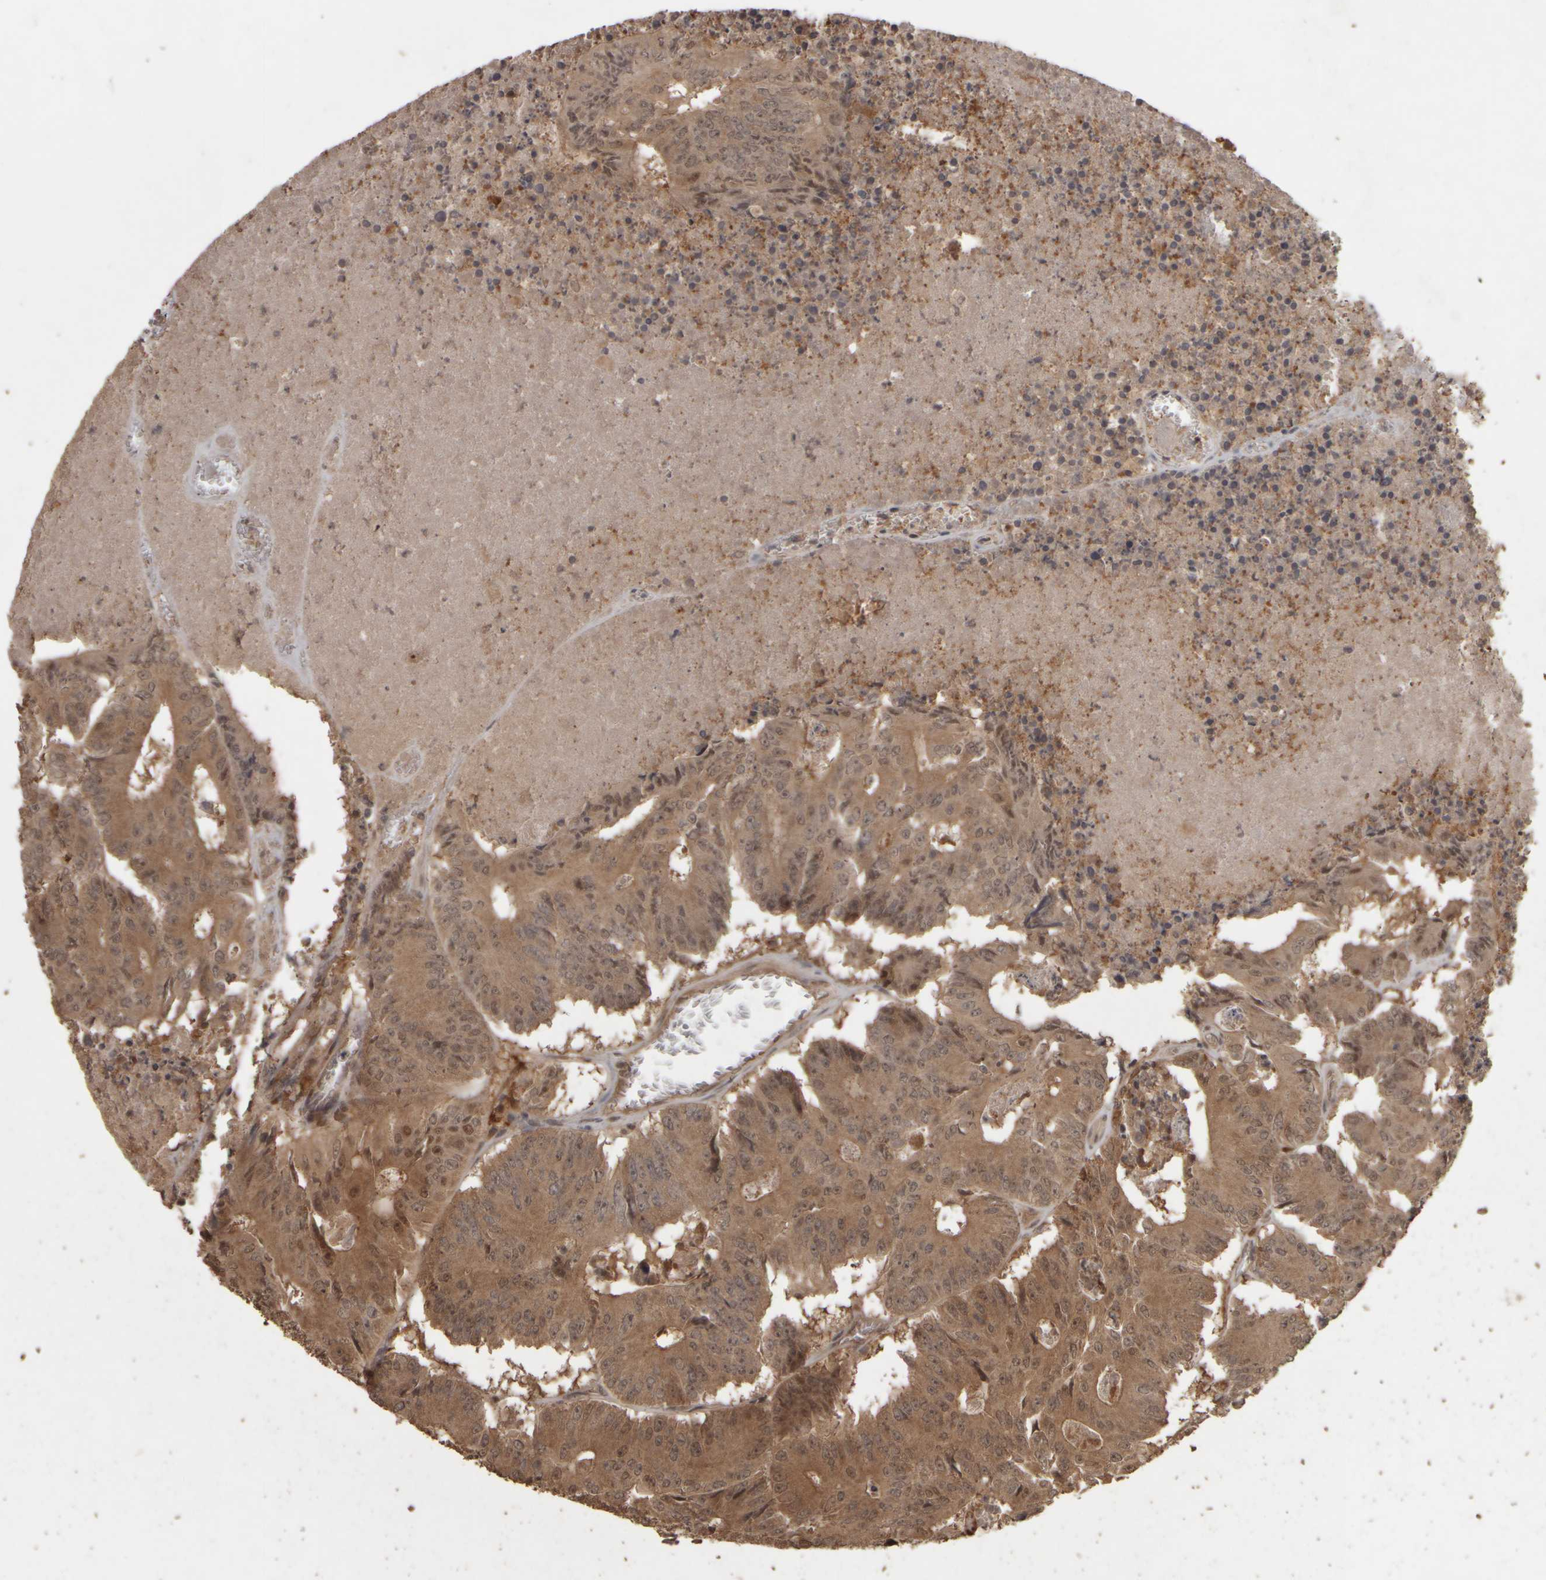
{"staining": {"intensity": "moderate", "quantity": ">75%", "location": "cytoplasmic/membranous"}, "tissue": "colorectal cancer", "cell_type": "Tumor cells", "image_type": "cancer", "snomed": [{"axis": "morphology", "description": "Adenocarcinoma, NOS"}, {"axis": "topography", "description": "Colon"}], "caption": "This is a histology image of IHC staining of colorectal adenocarcinoma, which shows moderate positivity in the cytoplasmic/membranous of tumor cells.", "gene": "ACO1", "patient": {"sex": "male", "age": 87}}